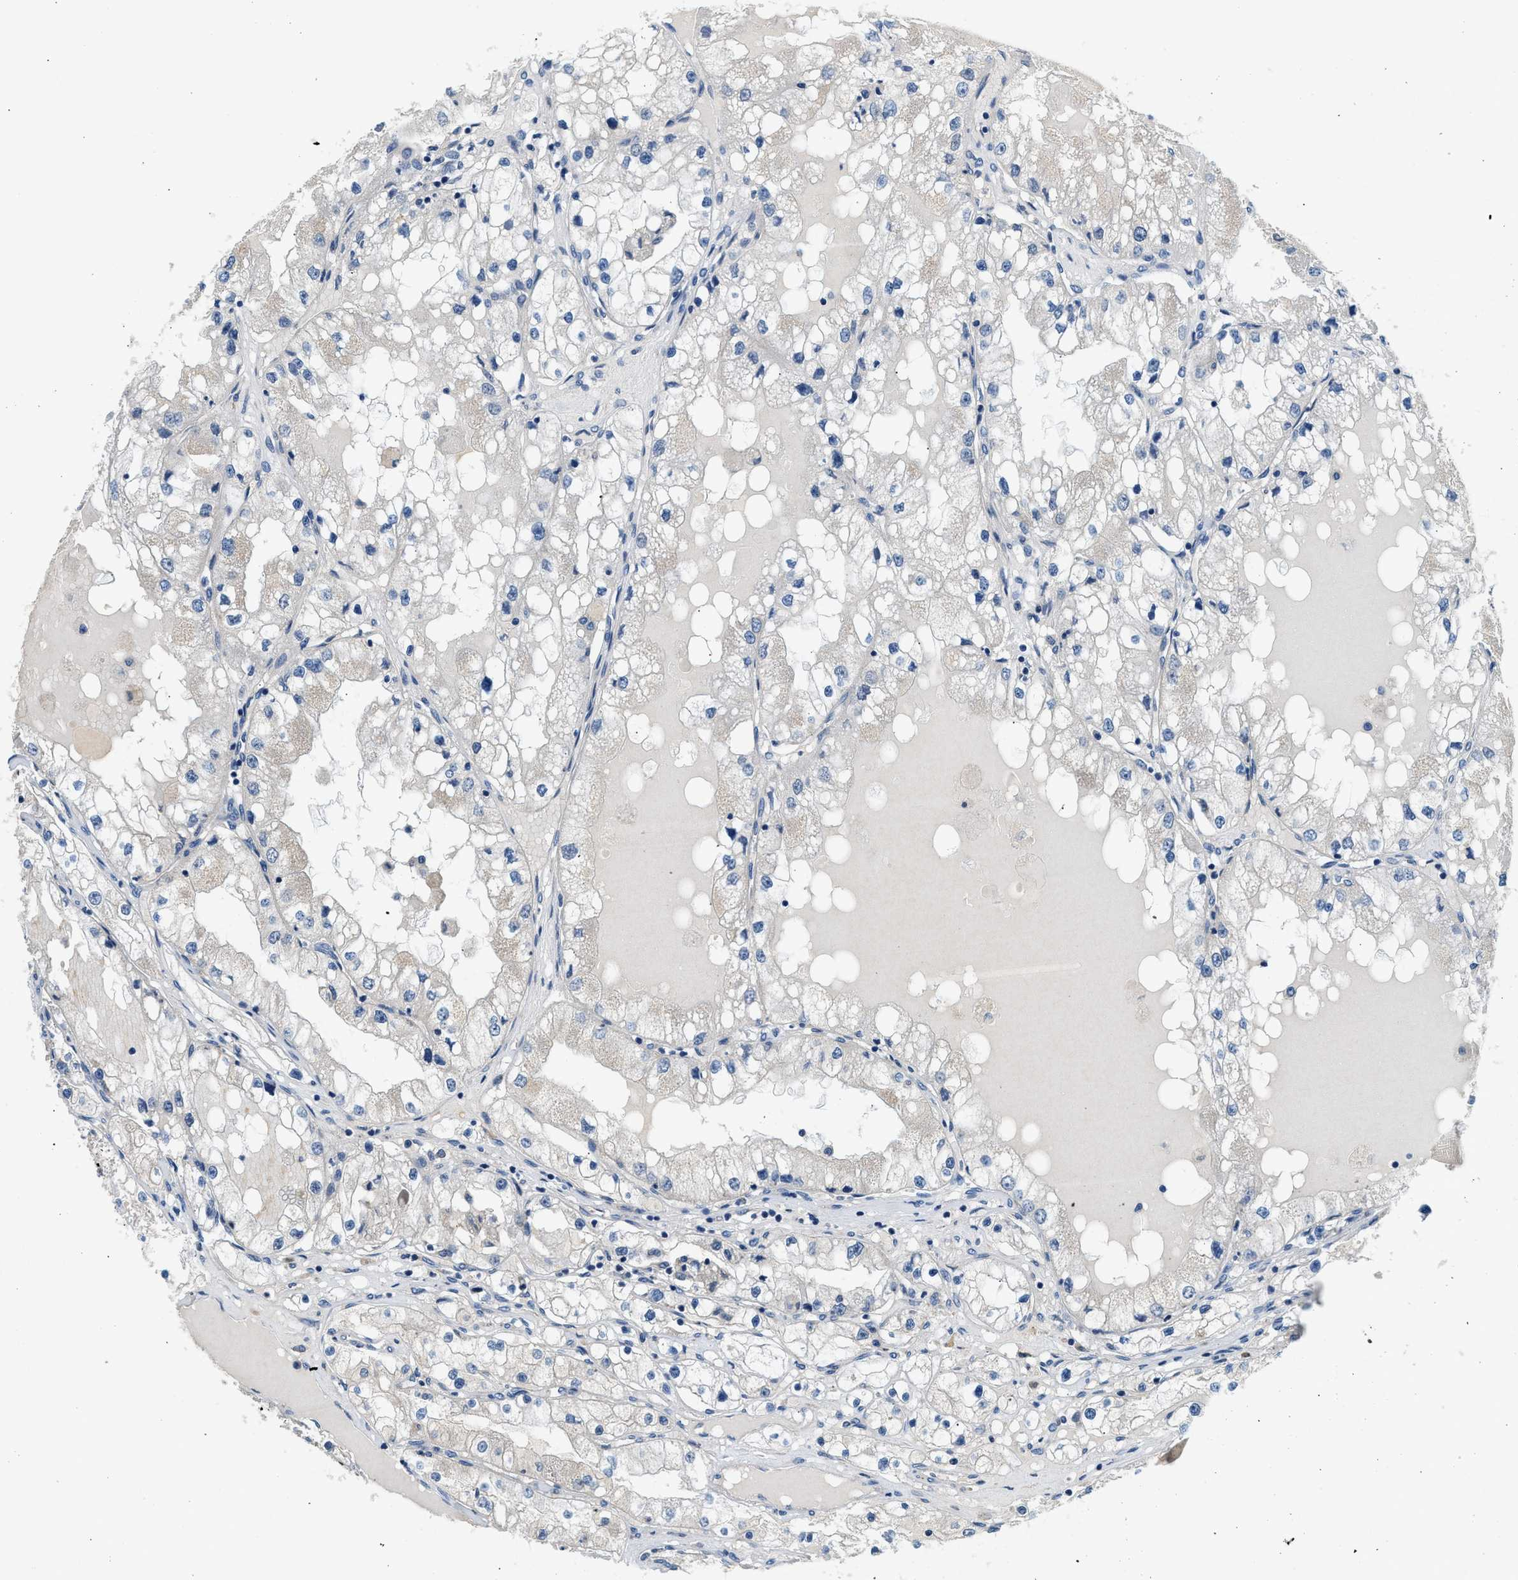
{"staining": {"intensity": "negative", "quantity": "none", "location": "none"}, "tissue": "renal cancer", "cell_type": "Tumor cells", "image_type": "cancer", "snomed": [{"axis": "morphology", "description": "Adenocarcinoma, NOS"}, {"axis": "topography", "description": "Kidney"}], "caption": "Immunohistochemistry (IHC) histopathology image of human renal cancer (adenocarcinoma) stained for a protein (brown), which displays no expression in tumor cells.", "gene": "LPIN2", "patient": {"sex": "male", "age": 68}}